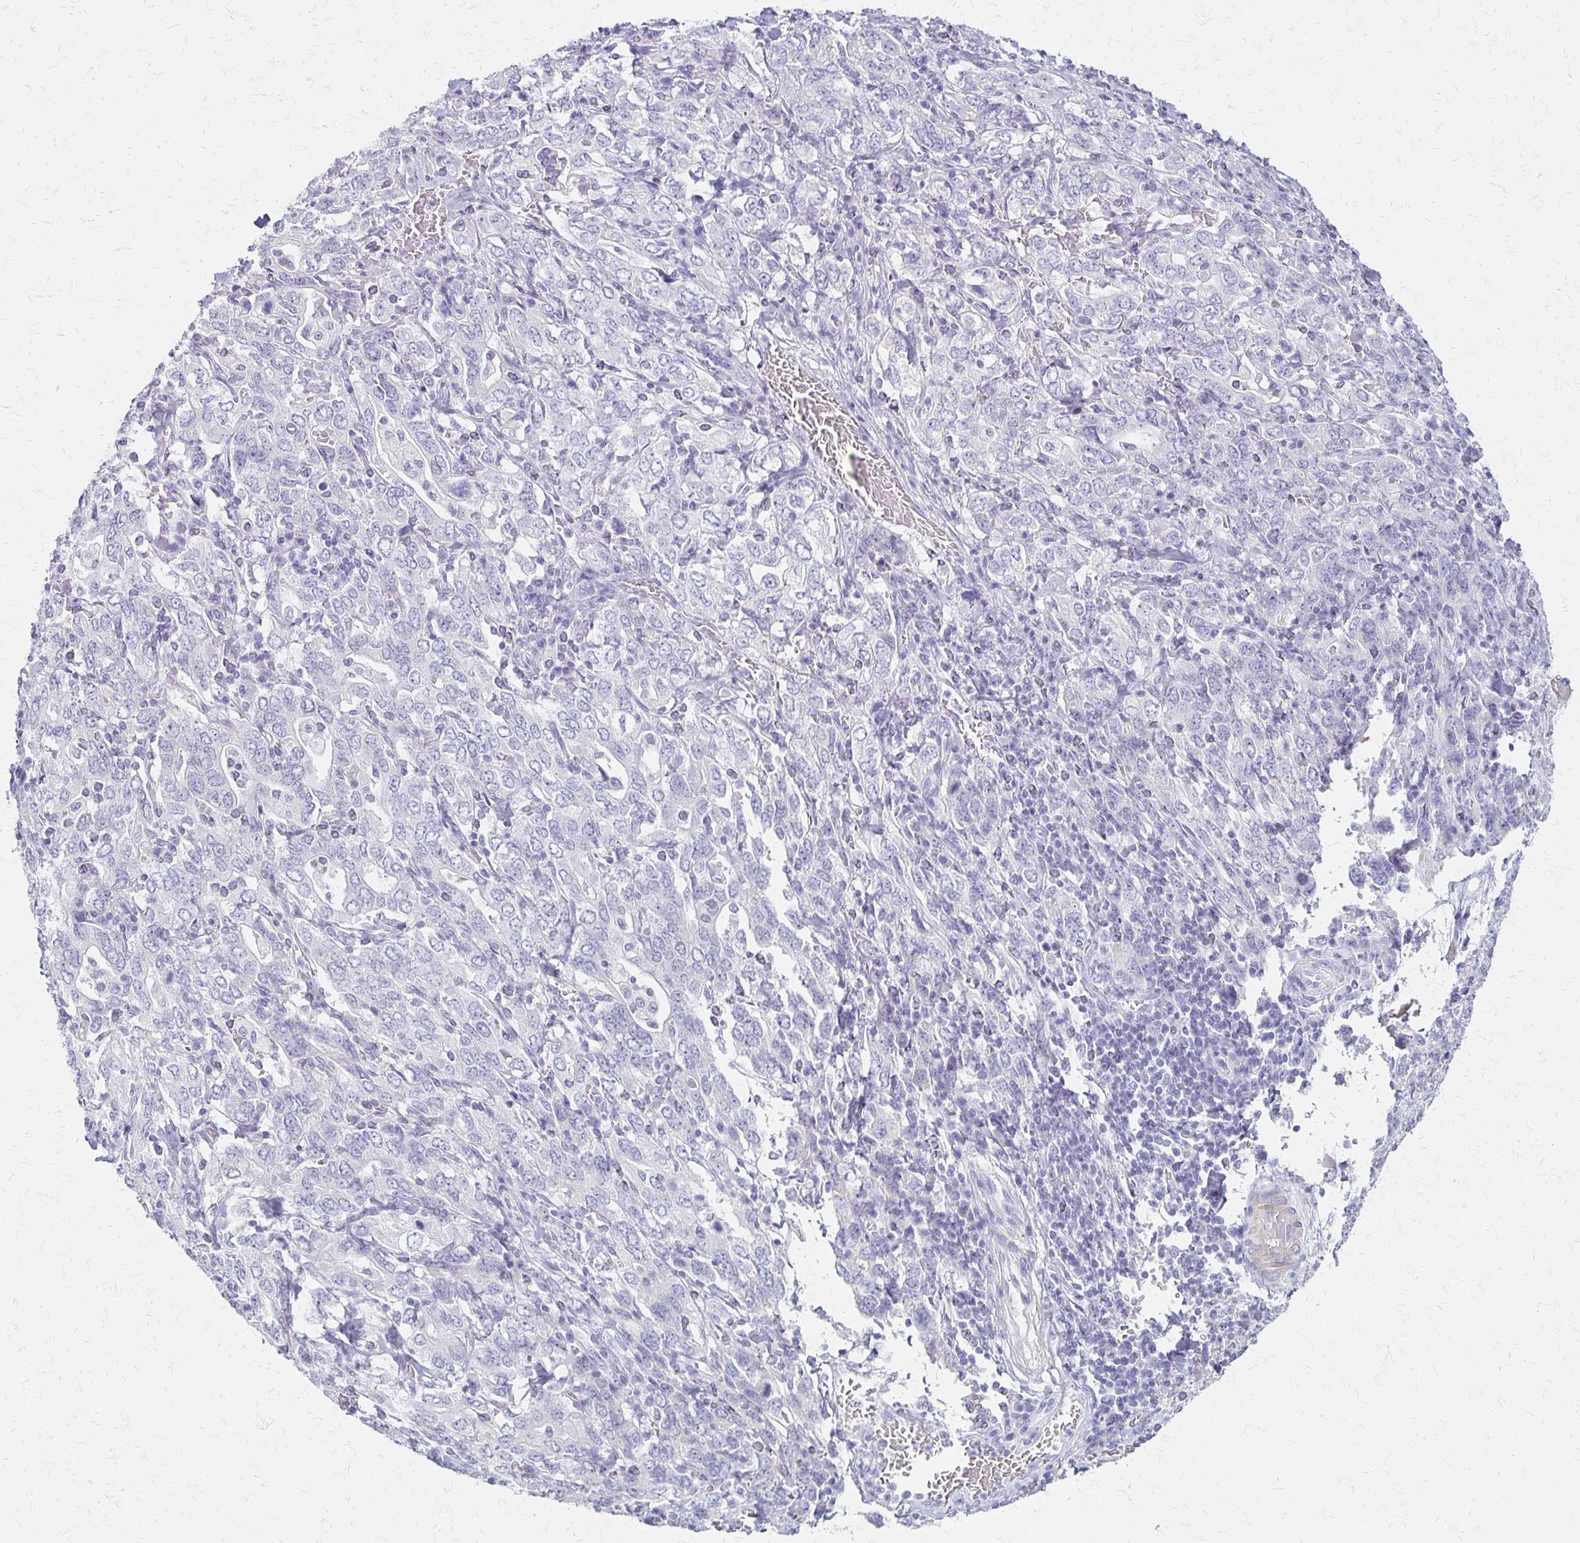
{"staining": {"intensity": "negative", "quantity": "none", "location": "none"}, "tissue": "stomach cancer", "cell_type": "Tumor cells", "image_type": "cancer", "snomed": [{"axis": "morphology", "description": "Adenocarcinoma, NOS"}, {"axis": "topography", "description": "Stomach, upper"}, {"axis": "topography", "description": "Stomach"}], "caption": "Stomach cancer stained for a protein using IHC reveals no positivity tumor cells.", "gene": "IVL", "patient": {"sex": "male", "age": 62}}